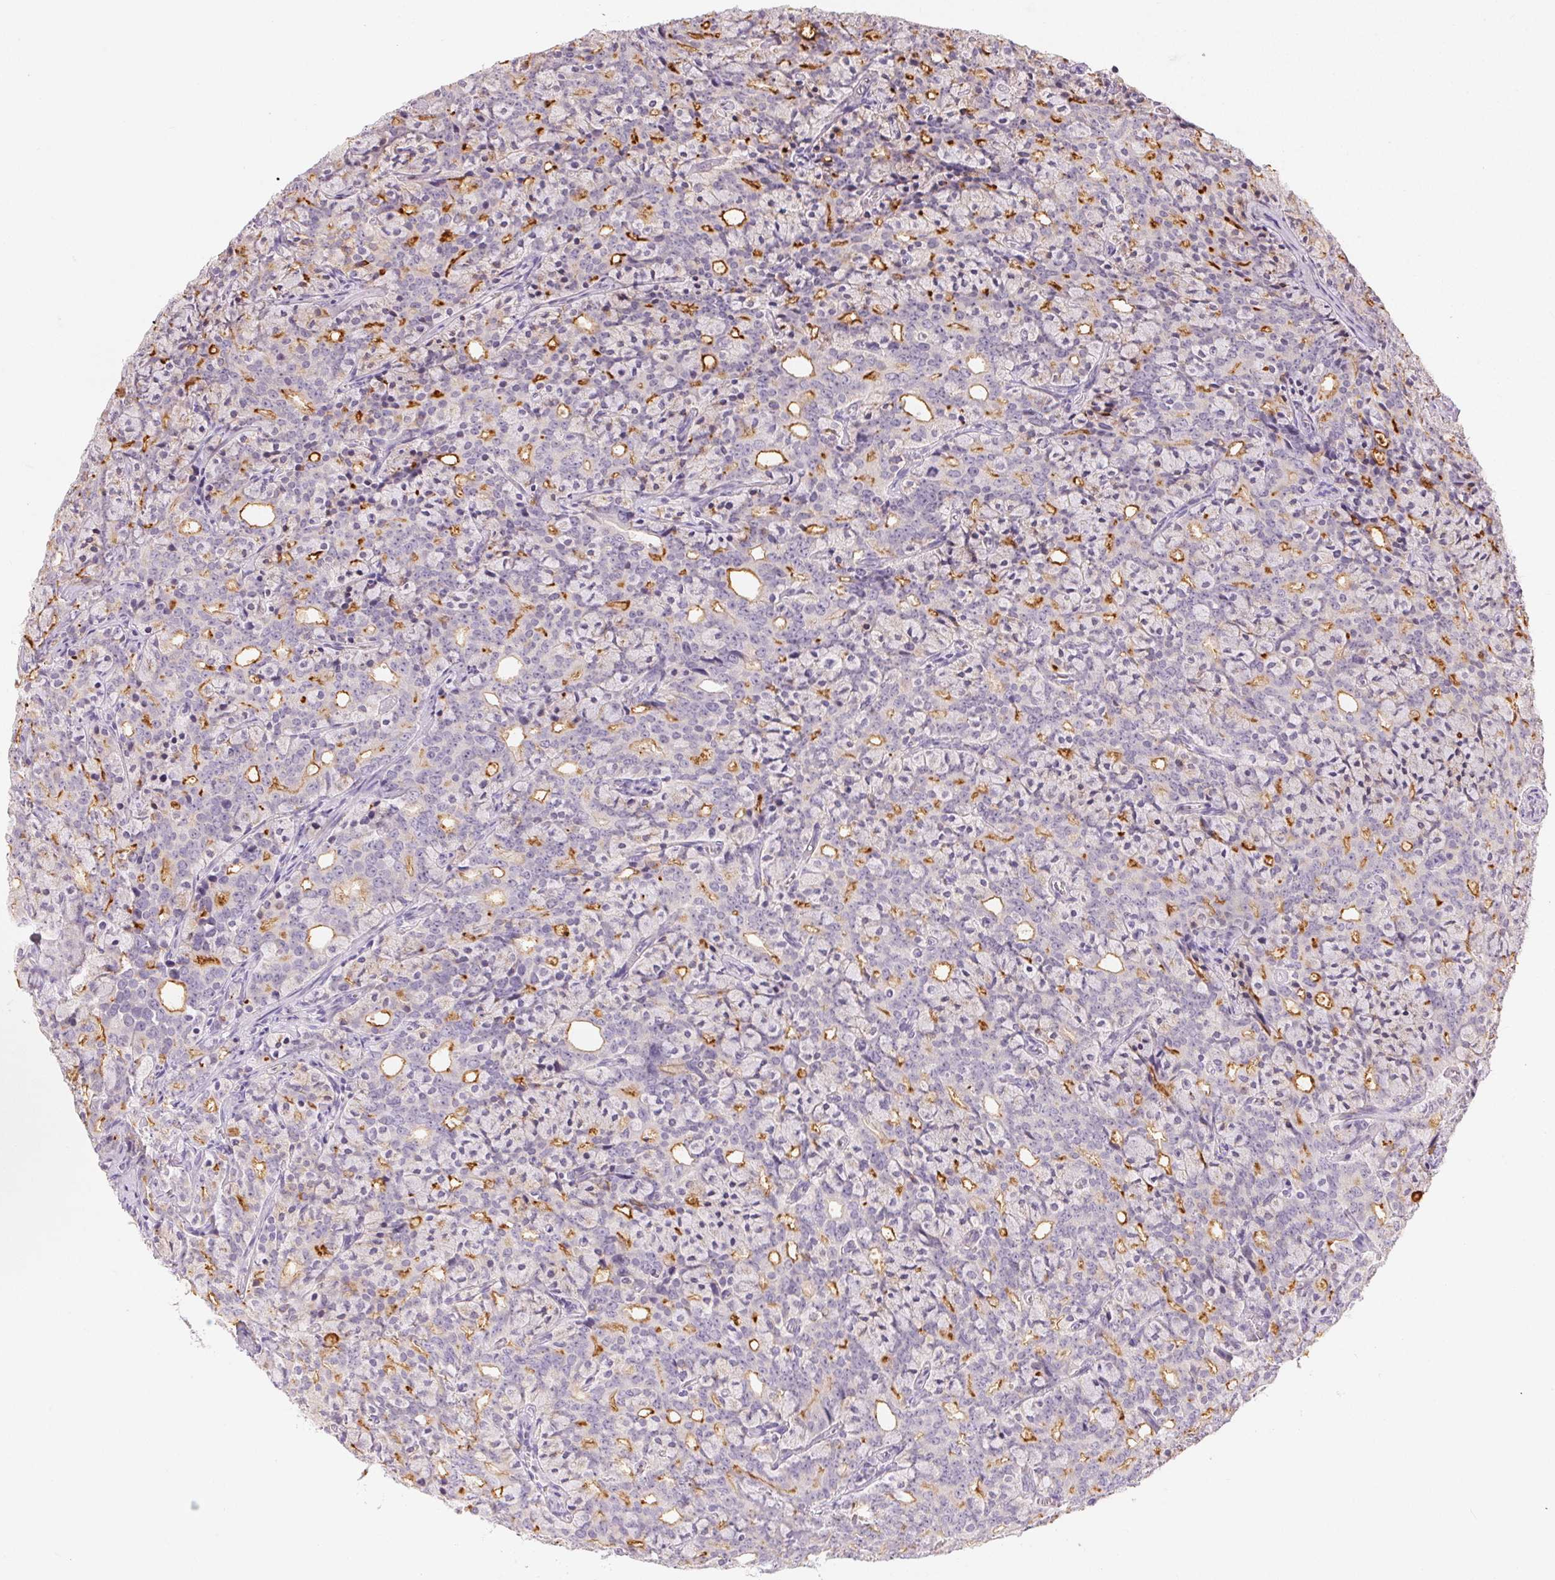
{"staining": {"intensity": "moderate", "quantity": "25%-75%", "location": "cytoplasmic/membranous"}, "tissue": "prostate cancer", "cell_type": "Tumor cells", "image_type": "cancer", "snomed": [{"axis": "morphology", "description": "Adenocarcinoma, High grade"}, {"axis": "topography", "description": "Prostate"}], "caption": "High-grade adenocarcinoma (prostate) was stained to show a protein in brown. There is medium levels of moderate cytoplasmic/membranous expression in about 25%-75% of tumor cells. The protein is shown in brown color, while the nuclei are stained blue.", "gene": "SFTPD", "patient": {"sex": "male", "age": 84}}